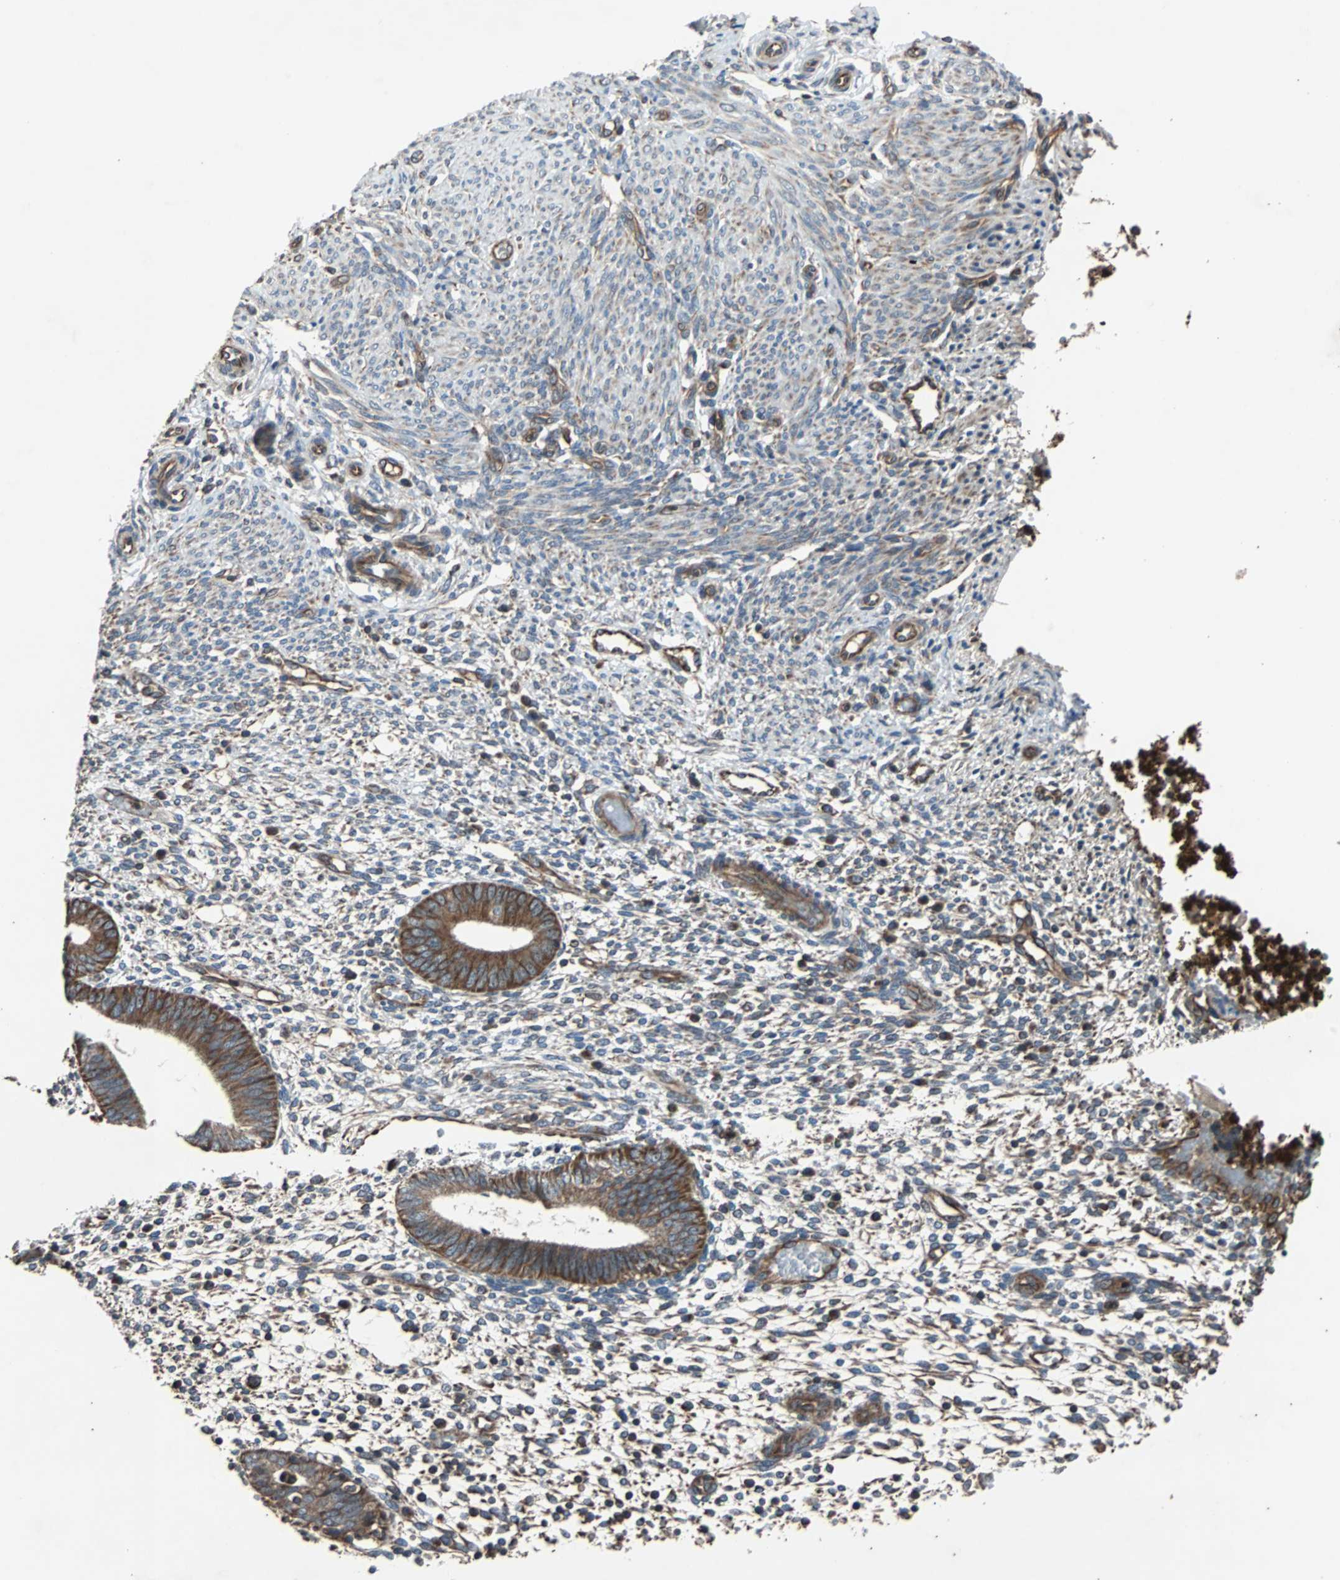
{"staining": {"intensity": "moderate", "quantity": "25%-75%", "location": "cytoplasmic/membranous"}, "tissue": "endometrium", "cell_type": "Cells in endometrial stroma", "image_type": "normal", "snomed": [{"axis": "morphology", "description": "Normal tissue, NOS"}, {"axis": "topography", "description": "Endometrium"}], "caption": "Immunohistochemical staining of unremarkable endometrium shows 25%-75% levels of moderate cytoplasmic/membranous protein staining in about 25%-75% of cells in endometrial stroma. The protein is stained brown, and the nuclei are stained in blue (DAB (3,3'-diaminobenzidine) IHC with brightfield microscopy, high magnification).", "gene": "ACTR3", "patient": {"sex": "female", "age": 35}}